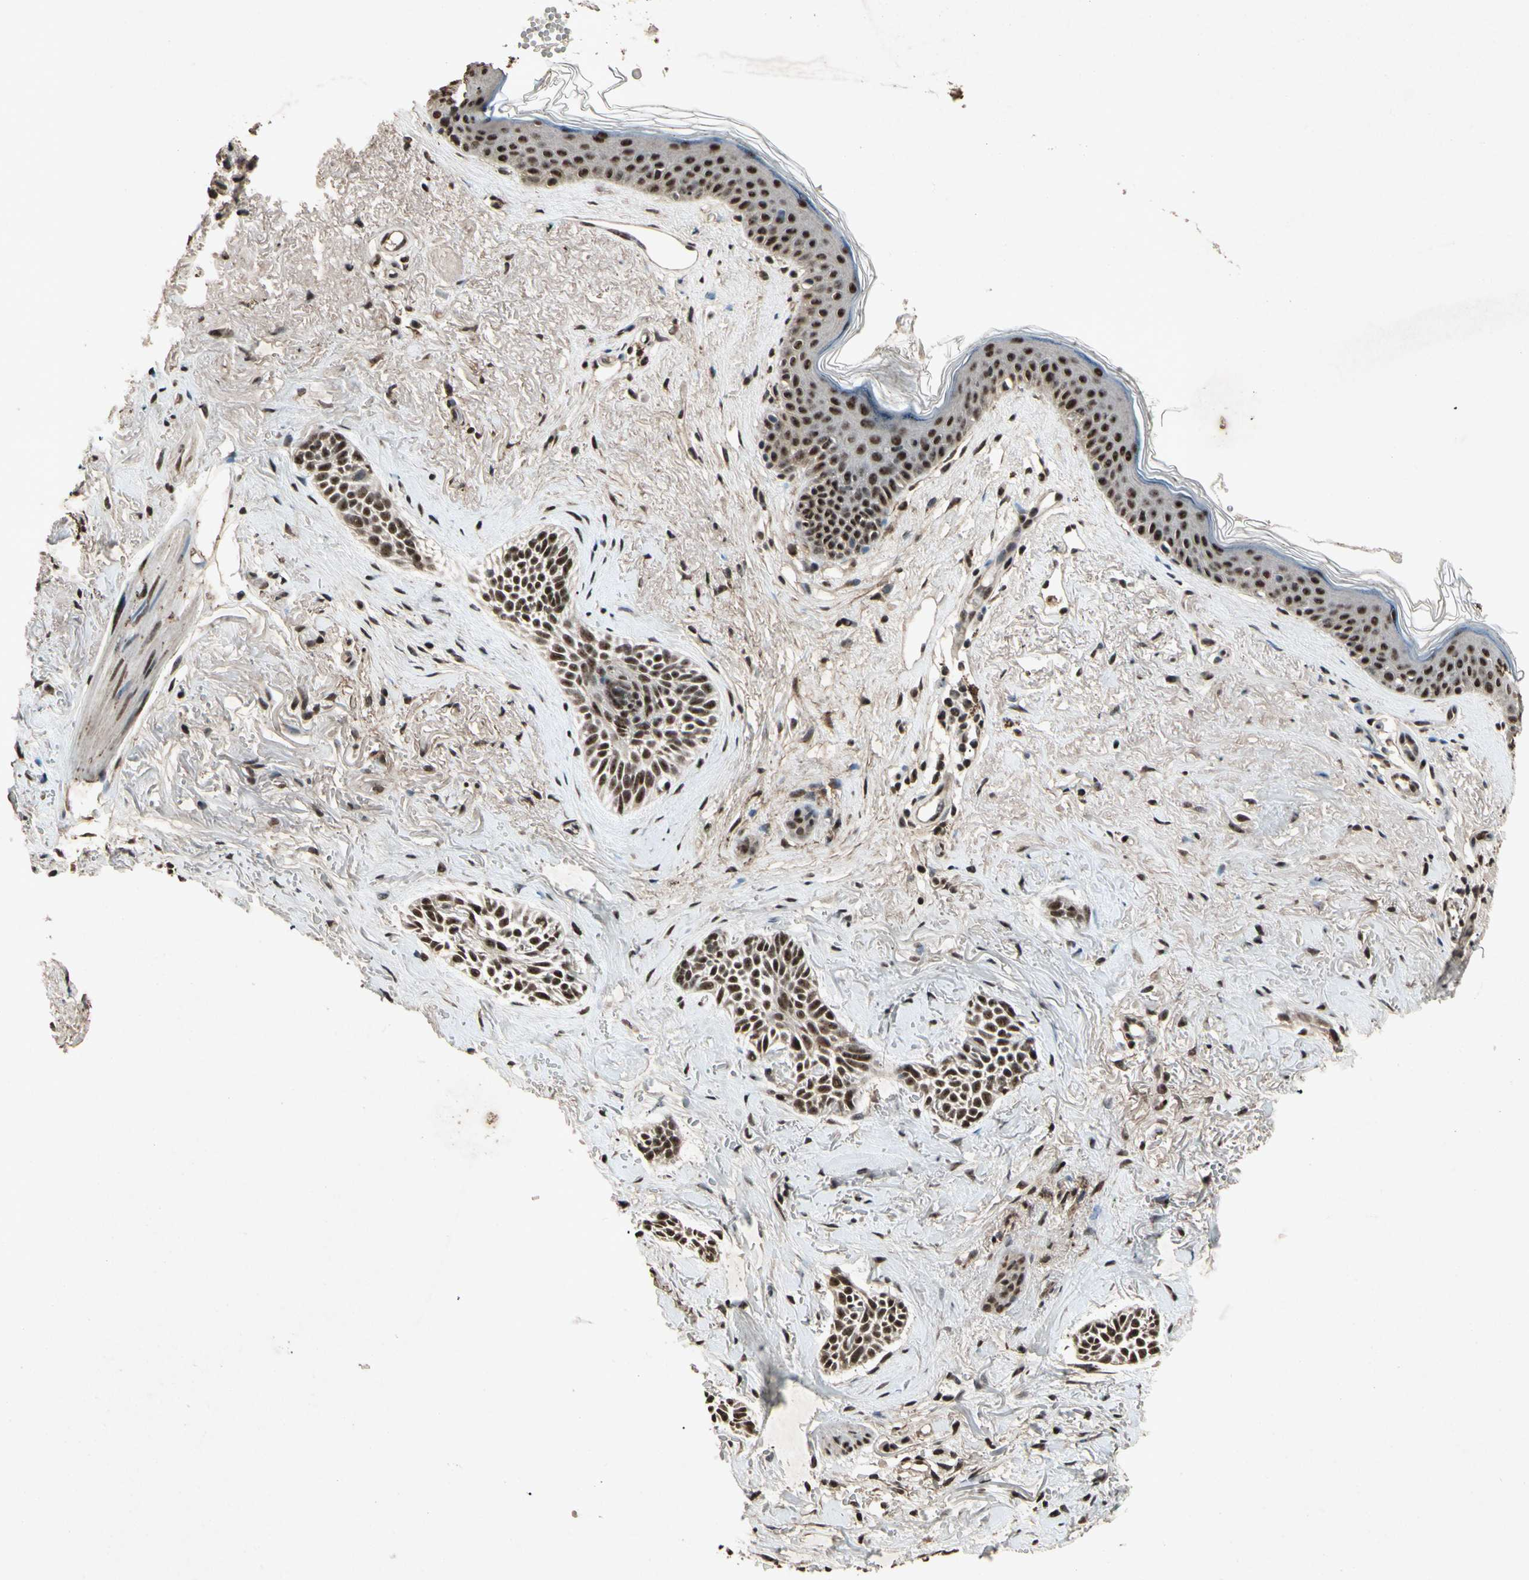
{"staining": {"intensity": "strong", "quantity": ">75%", "location": "nuclear"}, "tissue": "skin cancer", "cell_type": "Tumor cells", "image_type": "cancer", "snomed": [{"axis": "morphology", "description": "Normal tissue, NOS"}, {"axis": "morphology", "description": "Basal cell carcinoma"}, {"axis": "topography", "description": "Skin"}], "caption": "Skin cancer (basal cell carcinoma) stained with IHC shows strong nuclear positivity in about >75% of tumor cells.", "gene": "TBX2", "patient": {"sex": "female", "age": 84}}